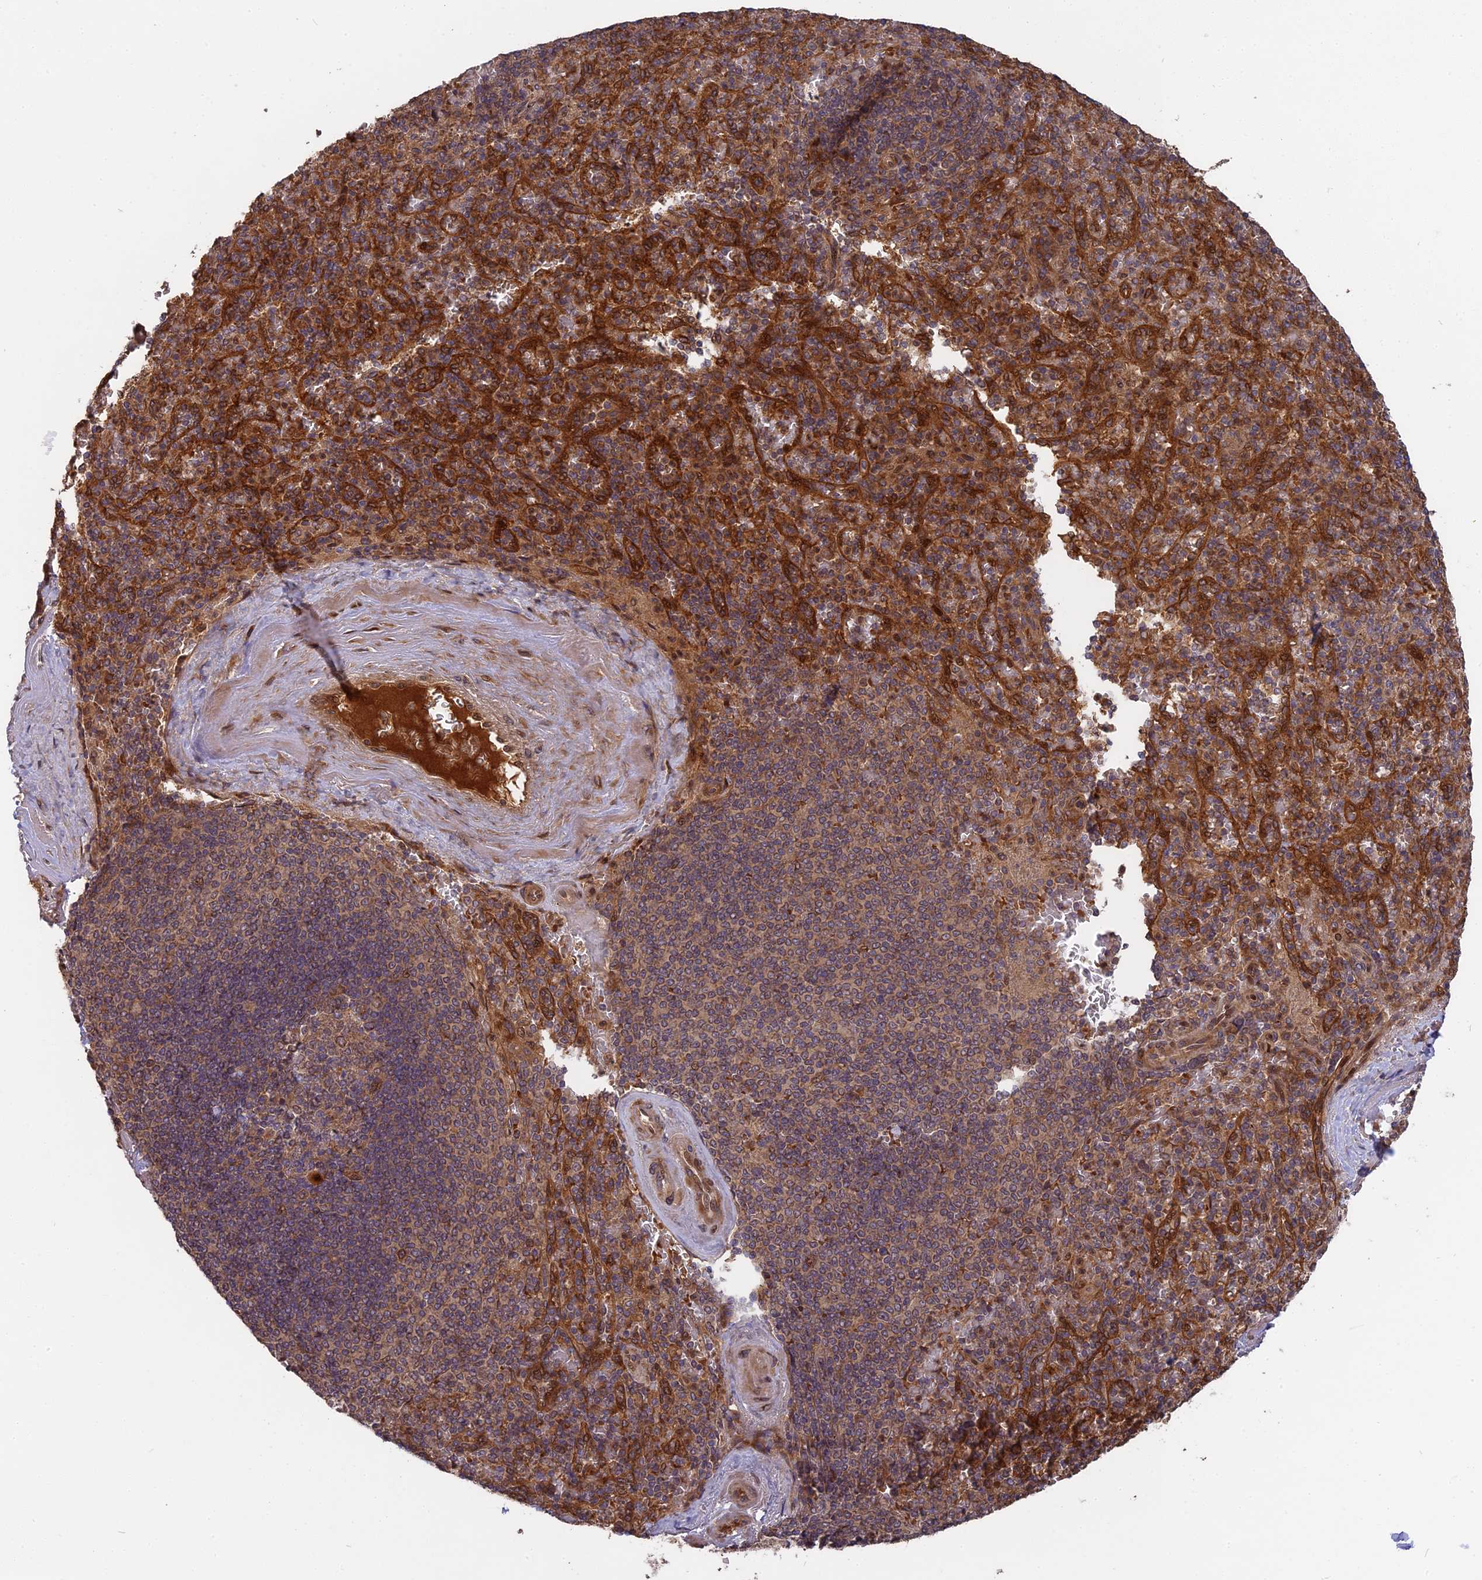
{"staining": {"intensity": "moderate", "quantity": "25%-75%", "location": "cytoplasmic/membranous"}, "tissue": "spleen", "cell_type": "Cells in red pulp", "image_type": "normal", "snomed": [{"axis": "morphology", "description": "Normal tissue, NOS"}, {"axis": "topography", "description": "Spleen"}], "caption": "Cells in red pulp demonstrate medium levels of moderate cytoplasmic/membranous positivity in about 25%-75% of cells in benign spleen. Using DAB (3,3'-diaminobenzidine) (brown) and hematoxylin (blue) stains, captured at high magnification using brightfield microscopy.", "gene": "TMUB2", "patient": {"sex": "male", "age": 82}}